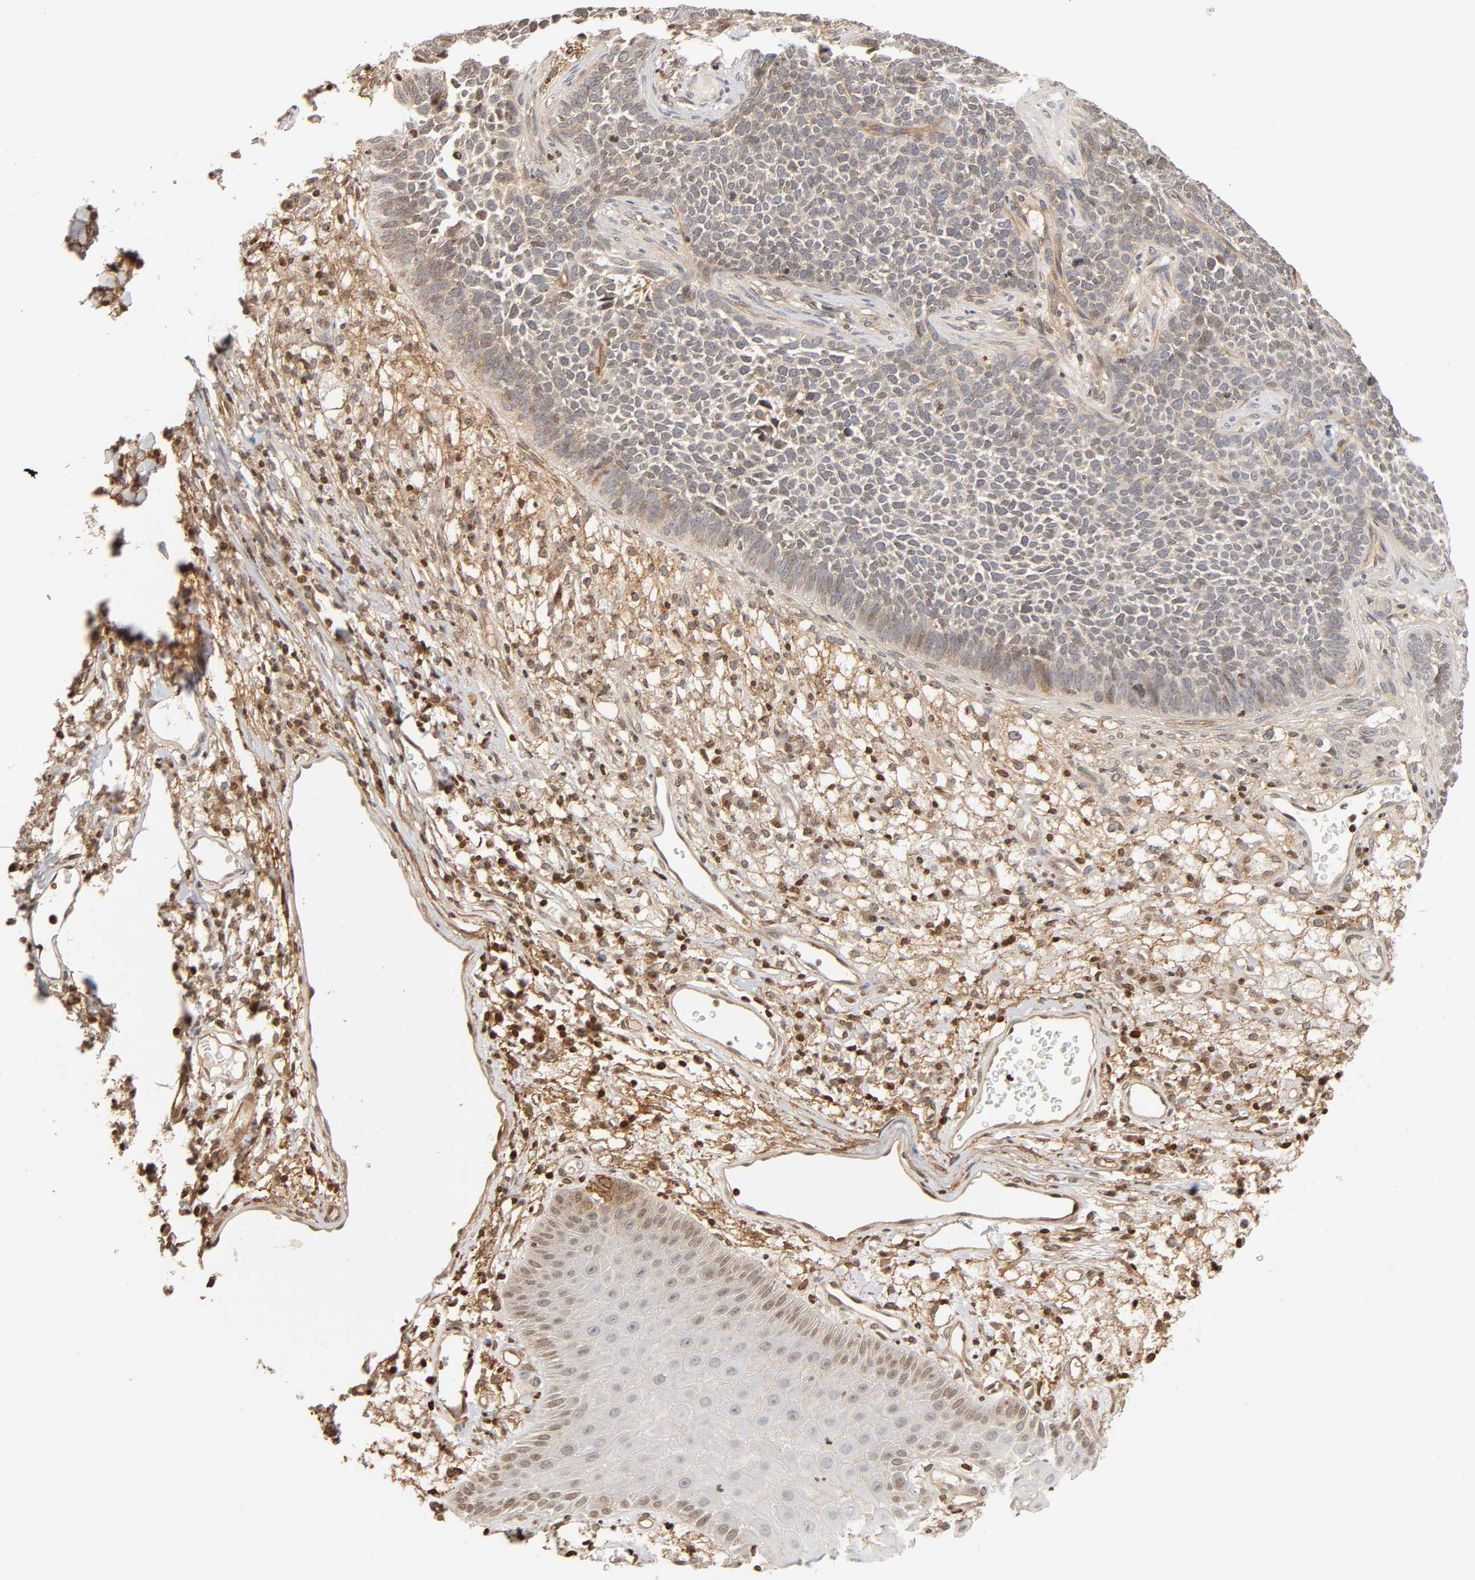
{"staining": {"intensity": "weak", "quantity": "<25%", "location": "cytoplasmic/membranous"}, "tissue": "skin cancer", "cell_type": "Tumor cells", "image_type": "cancer", "snomed": [{"axis": "morphology", "description": "Basal cell carcinoma"}, {"axis": "topography", "description": "Skin"}], "caption": "Histopathology image shows no significant protein staining in tumor cells of basal cell carcinoma (skin).", "gene": "ITGAV", "patient": {"sex": "female", "age": 84}}